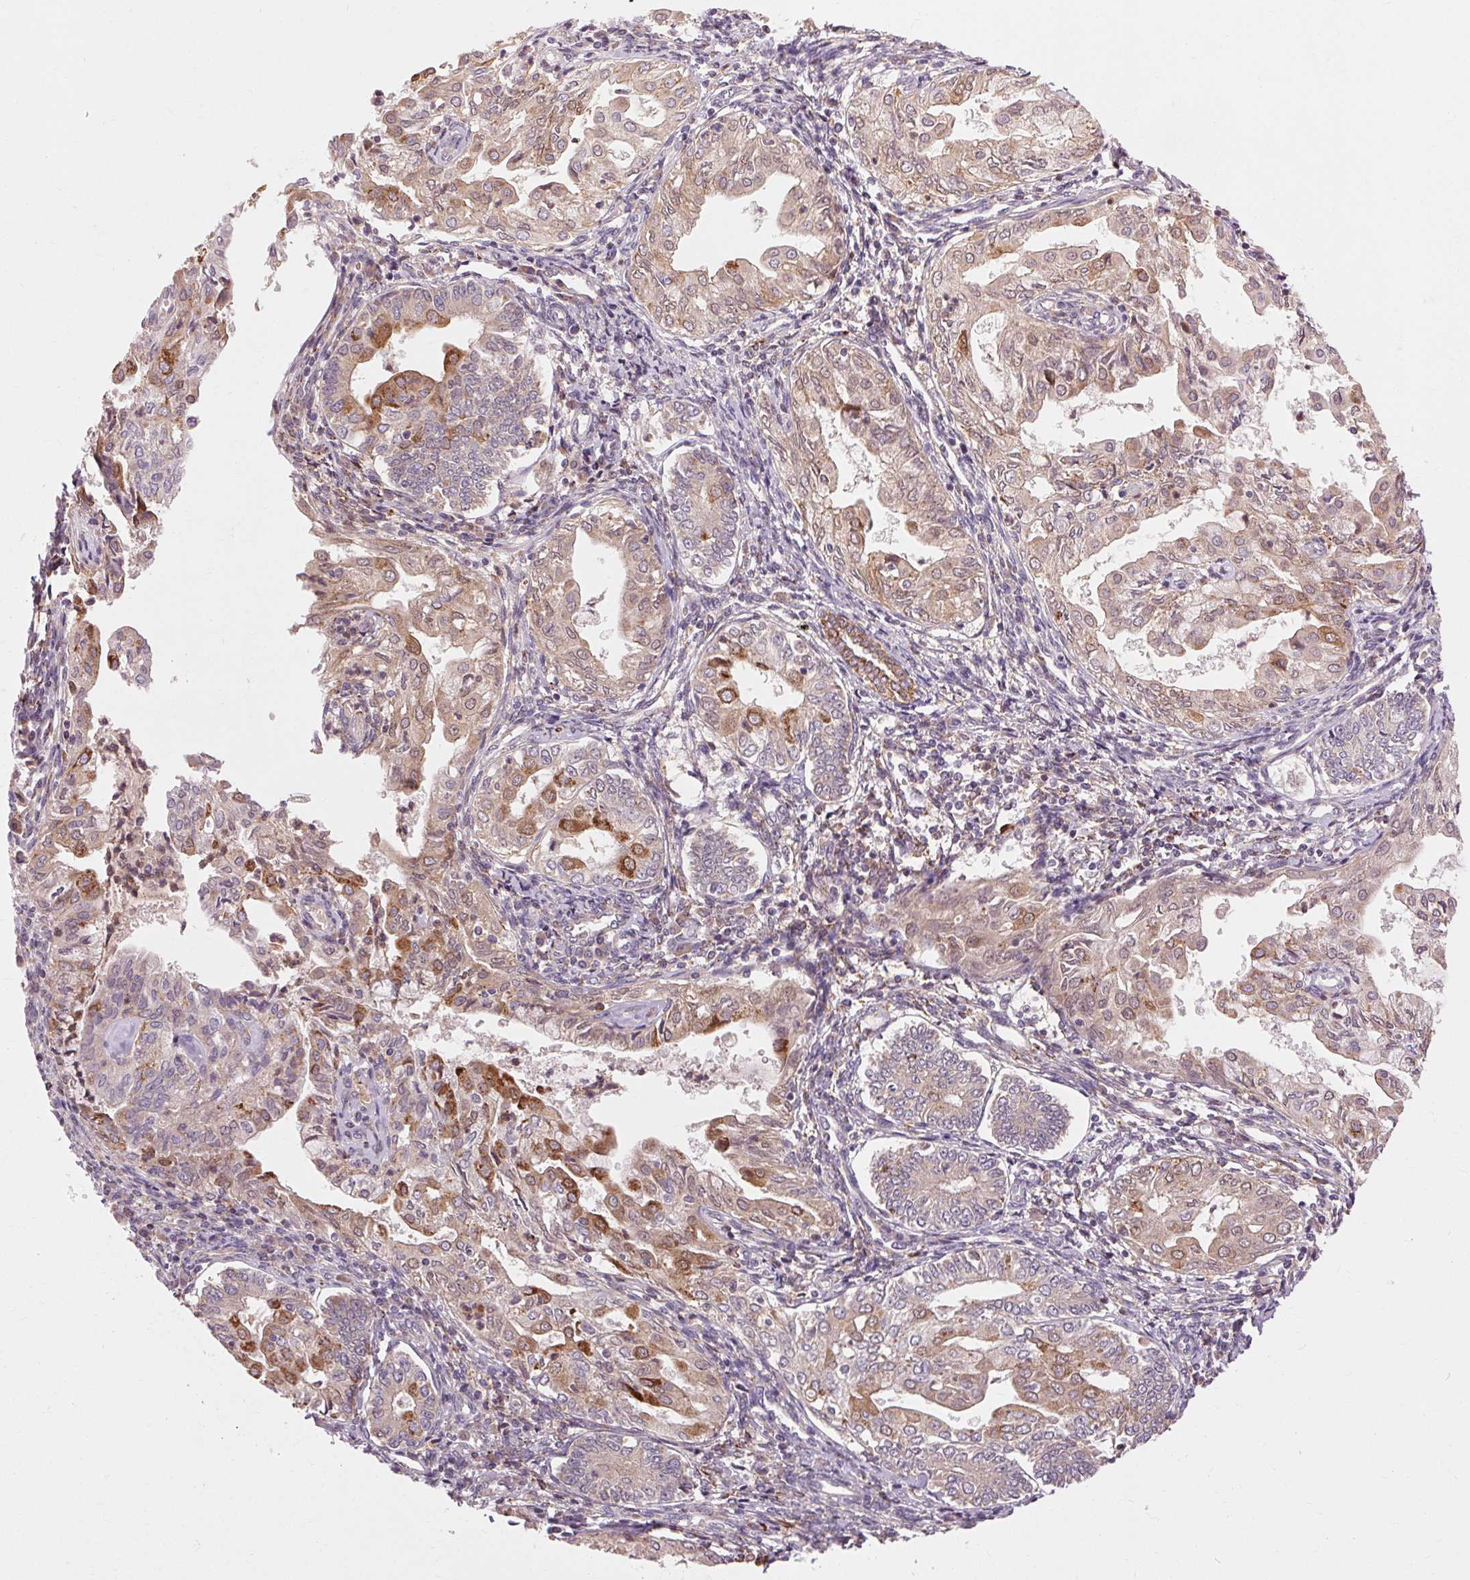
{"staining": {"intensity": "moderate", "quantity": ">75%", "location": "cytoplasmic/membranous"}, "tissue": "endometrial cancer", "cell_type": "Tumor cells", "image_type": "cancer", "snomed": [{"axis": "morphology", "description": "Adenocarcinoma, NOS"}, {"axis": "topography", "description": "Endometrium"}], "caption": "Brown immunohistochemical staining in human endometrial cancer (adenocarcinoma) displays moderate cytoplasmic/membranous positivity in about >75% of tumor cells.", "gene": "REP15", "patient": {"sex": "female", "age": 68}}